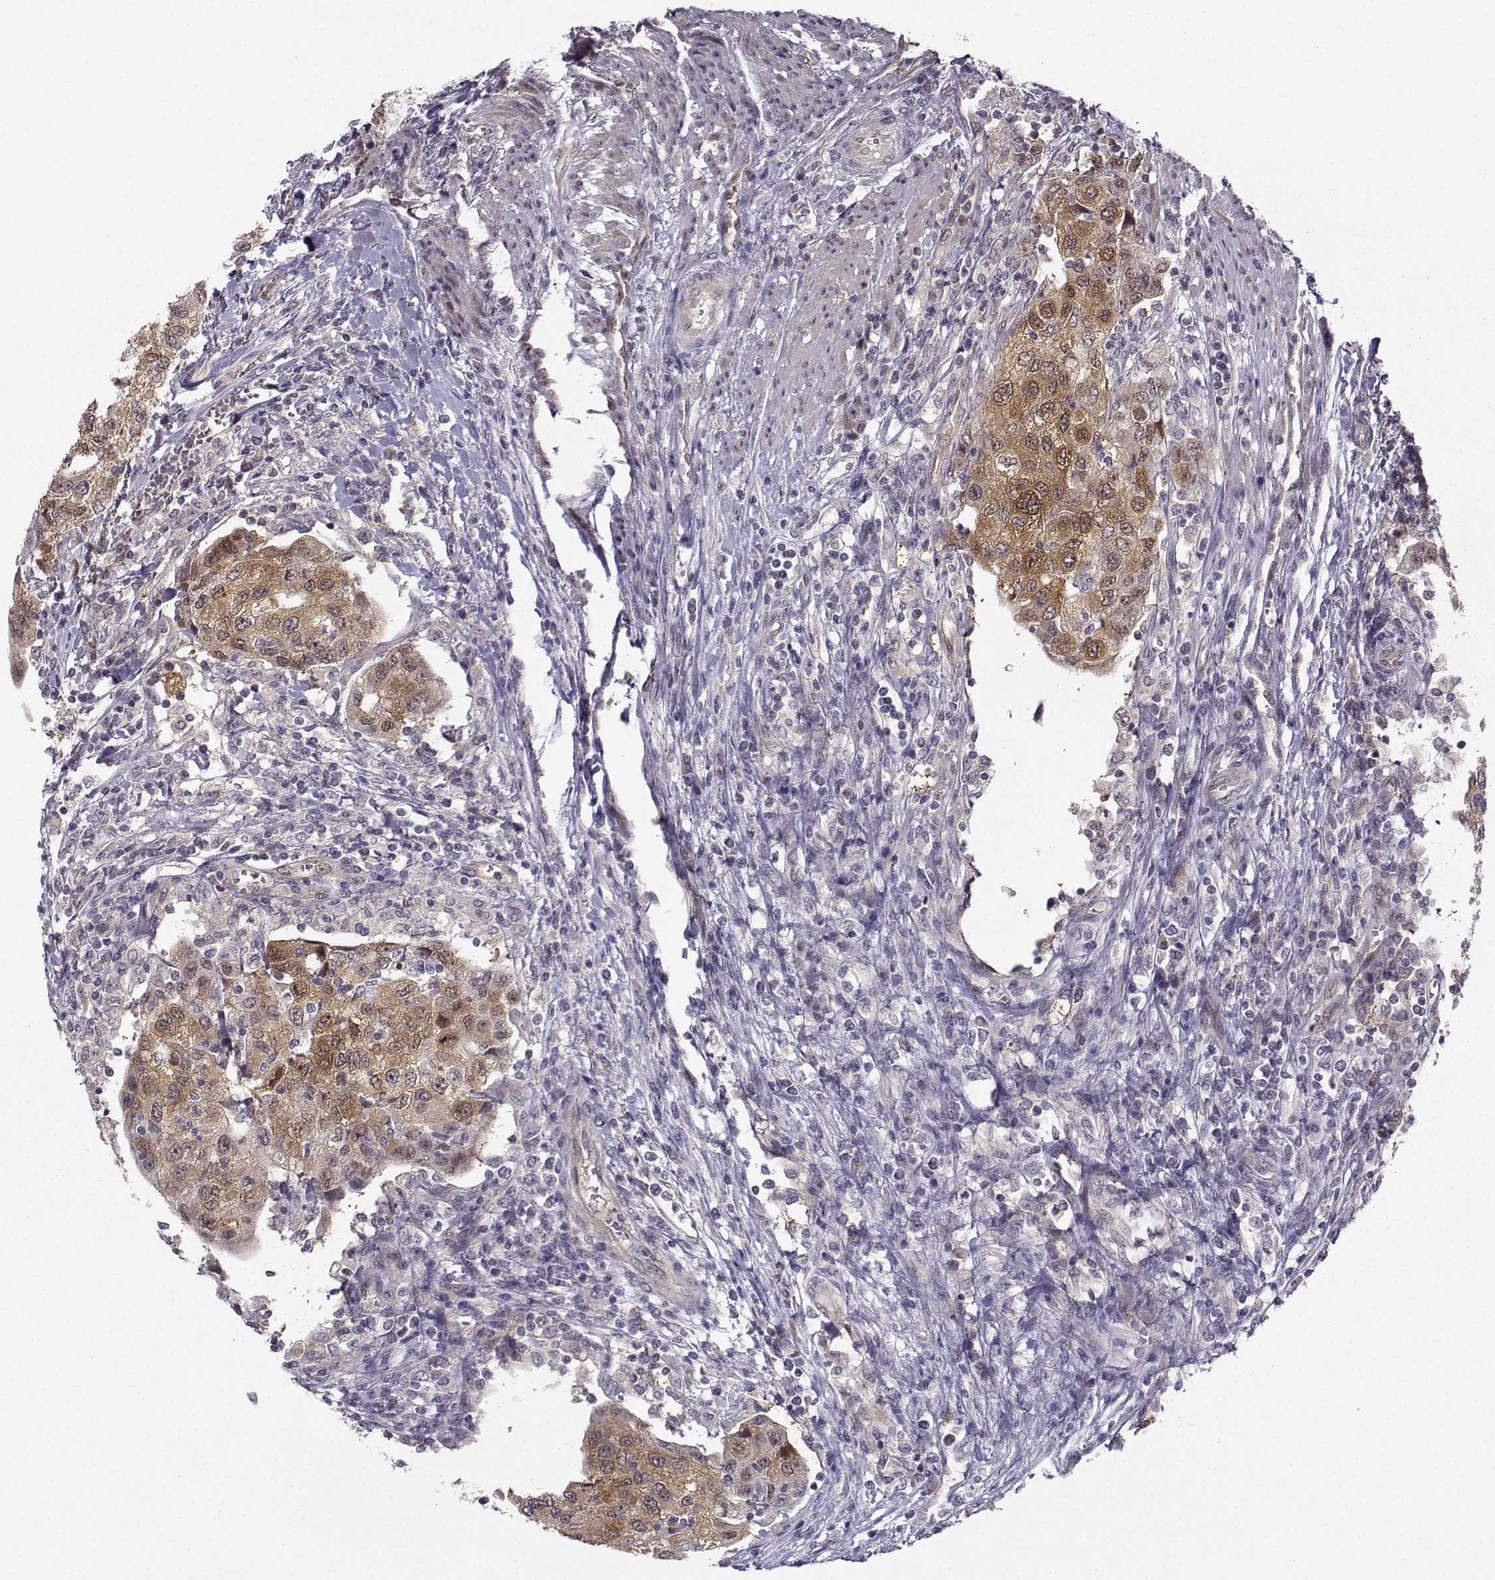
{"staining": {"intensity": "moderate", "quantity": "25%-75%", "location": "cytoplasmic/membranous"}, "tissue": "urothelial cancer", "cell_type": "Tumor cells", "image_type": "cancer", "snomed": [{"axis": "morphology", "description": "Urothelial carcinoma, High grade"}, {"axis": "topography", "description": "Urinary bladder"}], "caption": "The photomicrograph reveals a brown stain indicating the presence of a protein in the cytoplasmic/membranous of tumor cells in high-grade urothelial carcinoma.", "gene": "NQO1", "patient": {"sex": "female", "age": 78}}